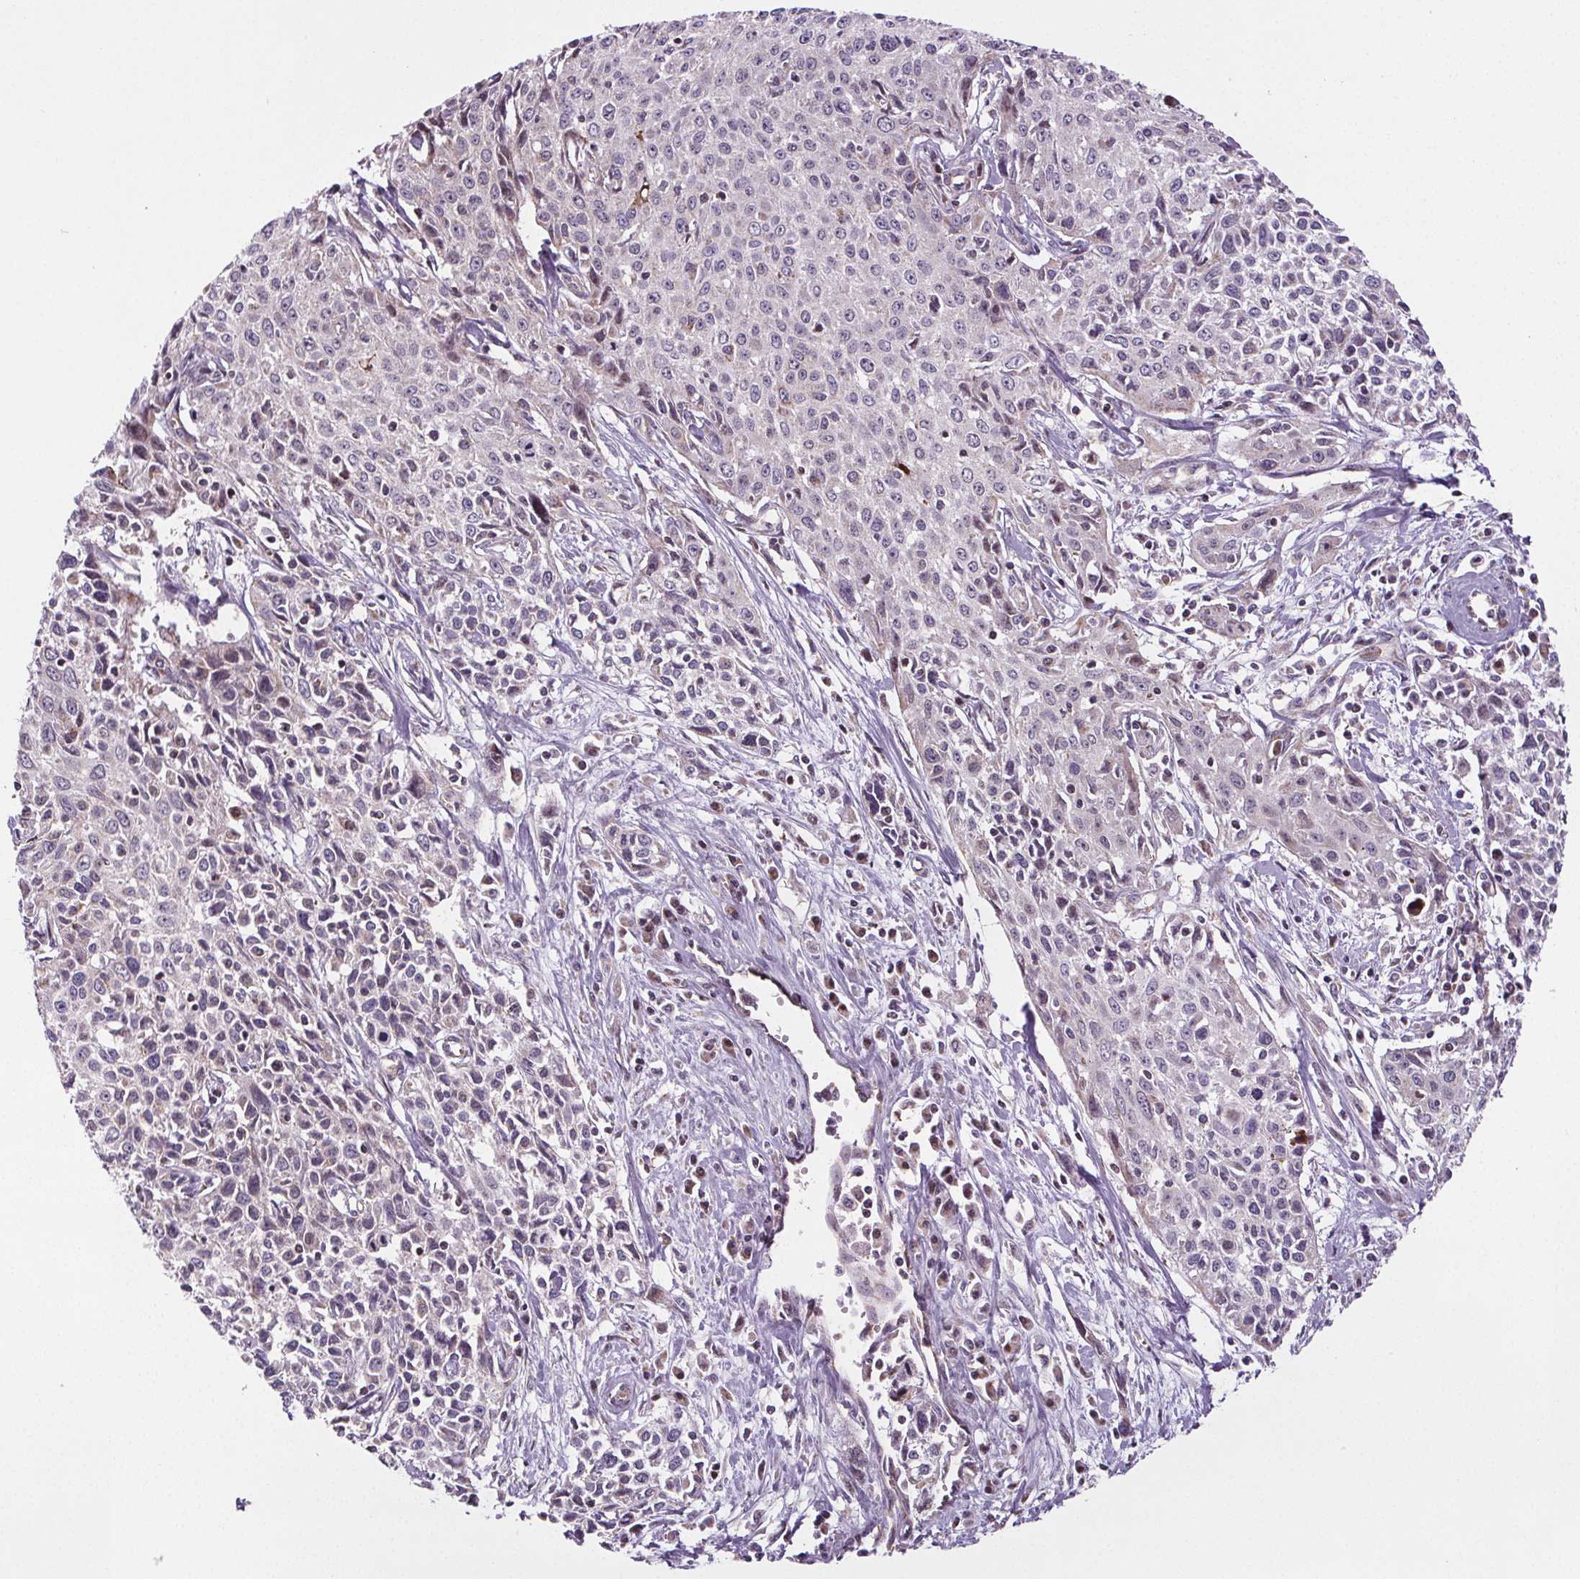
{"staining": {"intensity": "negative", "quantity": "none", "location": "none"}, "tissue": "cervical cancer", "cell_type": "Tumor cells", "image_type": "cancer", "snomed": [{"axis": "morphology", "description": "Squamous cell carcinoma, NOS"}, {"axis": "topography", "description": "Cervix"}], "caption": "Immunohistochemistry (IHC) histopathology image of cervical squamous cell carcinoma stained for a protein (brown), which reveals no expression in tumor cells.", "gene": "SUCLA2", "patient": {"sex": "female", "age": 38}}